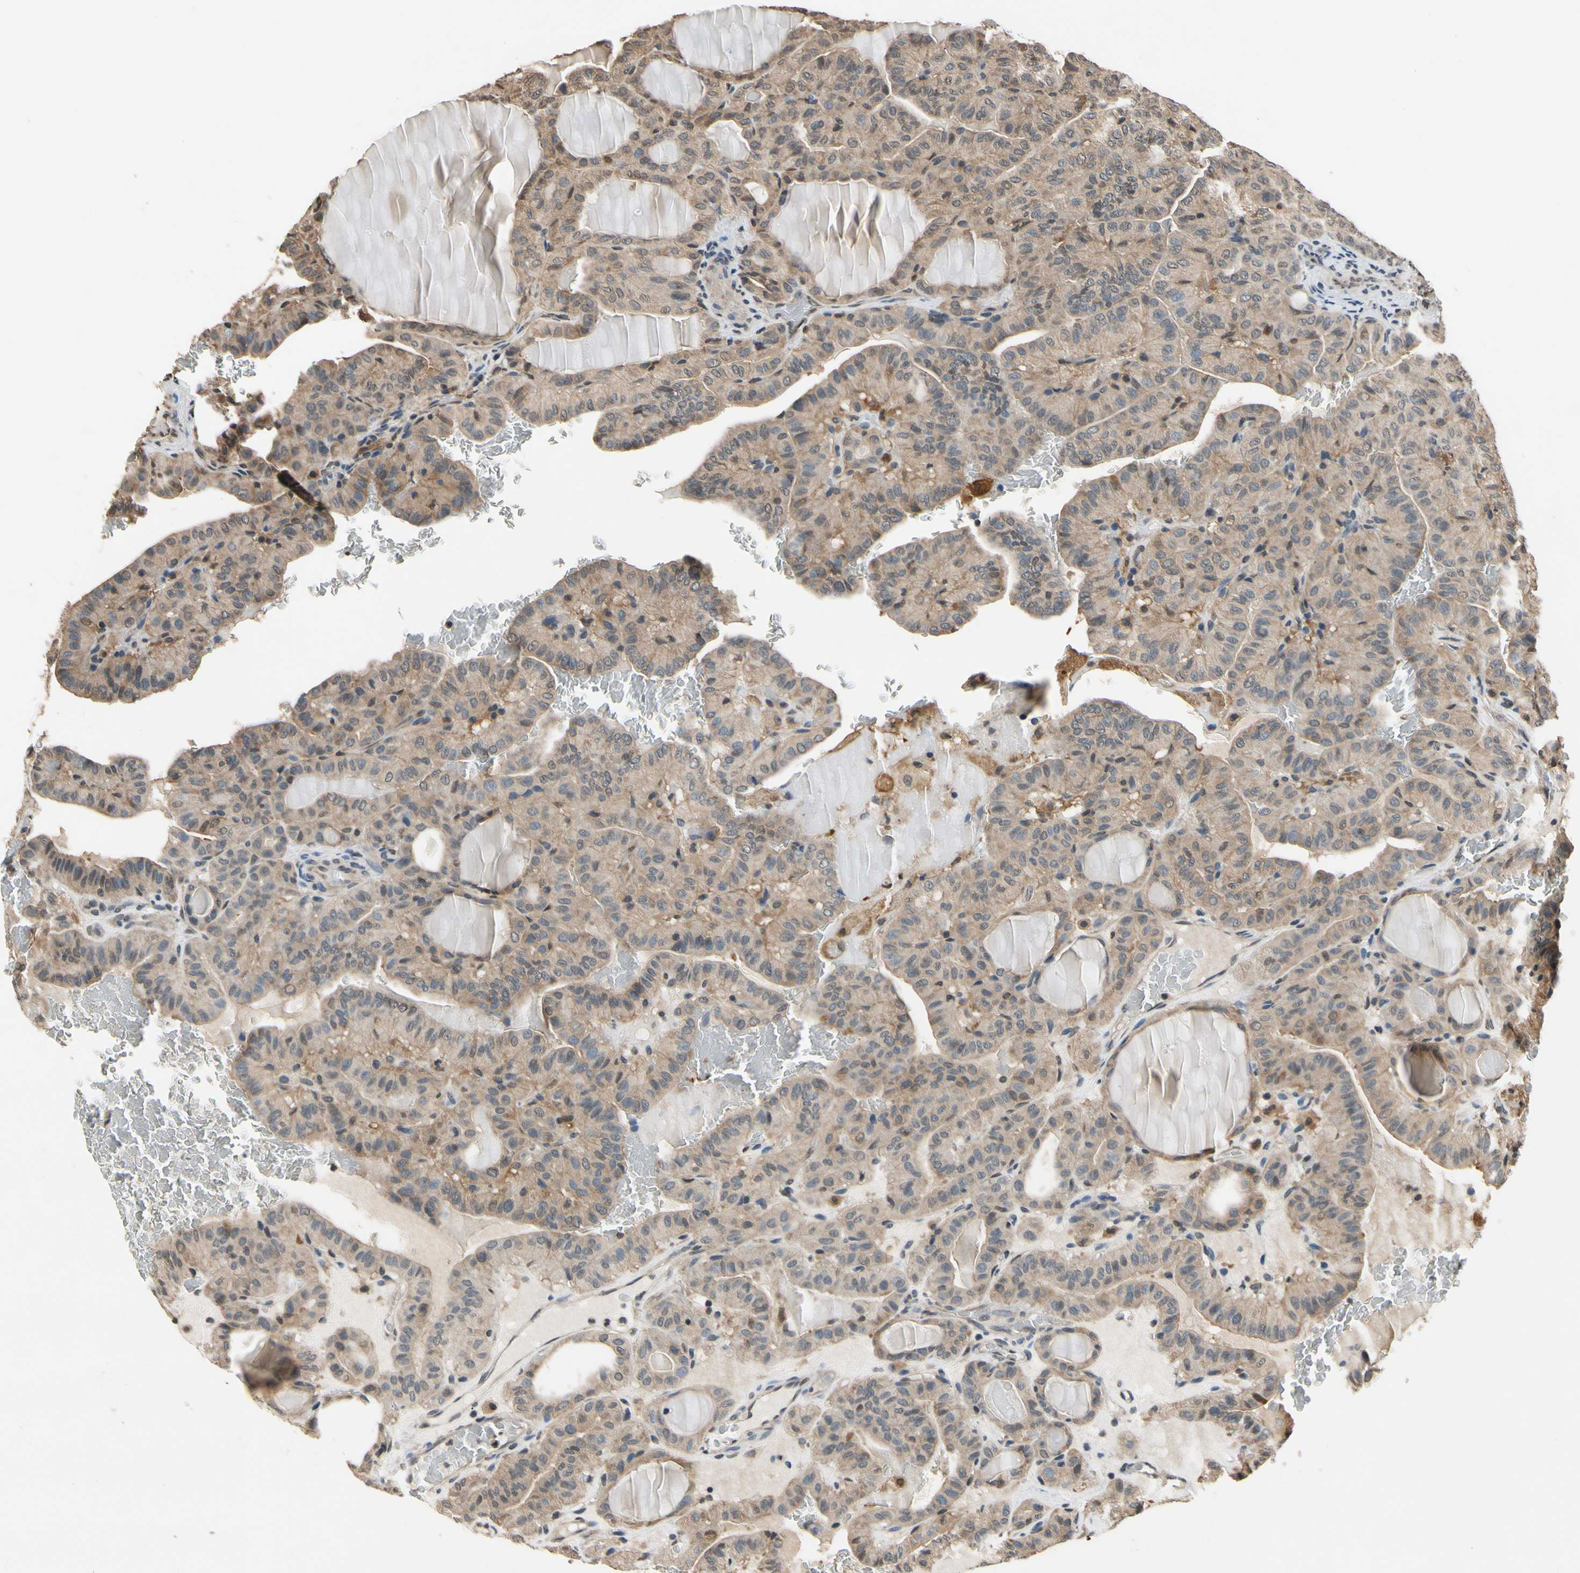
{"staining": {"intensity": "moderate", "quantity": ">75%", "location": "cytoplasmic/membranous"}, "tissue": "thyroid cancer", "cell_type": "Tumor cells", "image_type": "cancer", "snomed": [{"axis": "morphology", "description": "Papillary adenocarcinoma, NOS"}, {"axis": "topography", "description": "Thyroid gland"}], "caption": "High-power microscopy captured an immunohistochemistry histopathology image of thyroid papillary adenocarcinoma, revealing moderate cytoplasmic/membranous expression in approximately >75% of tumor cells. The protein of interest is stained brown, and the nuclei are stained in blue (DAB (3,3'-diaminobenzidine) IHC with brightfield microscopy, high magnification).", "gene": "GCLC", "patient": {"sex": "male", "age": 77}}